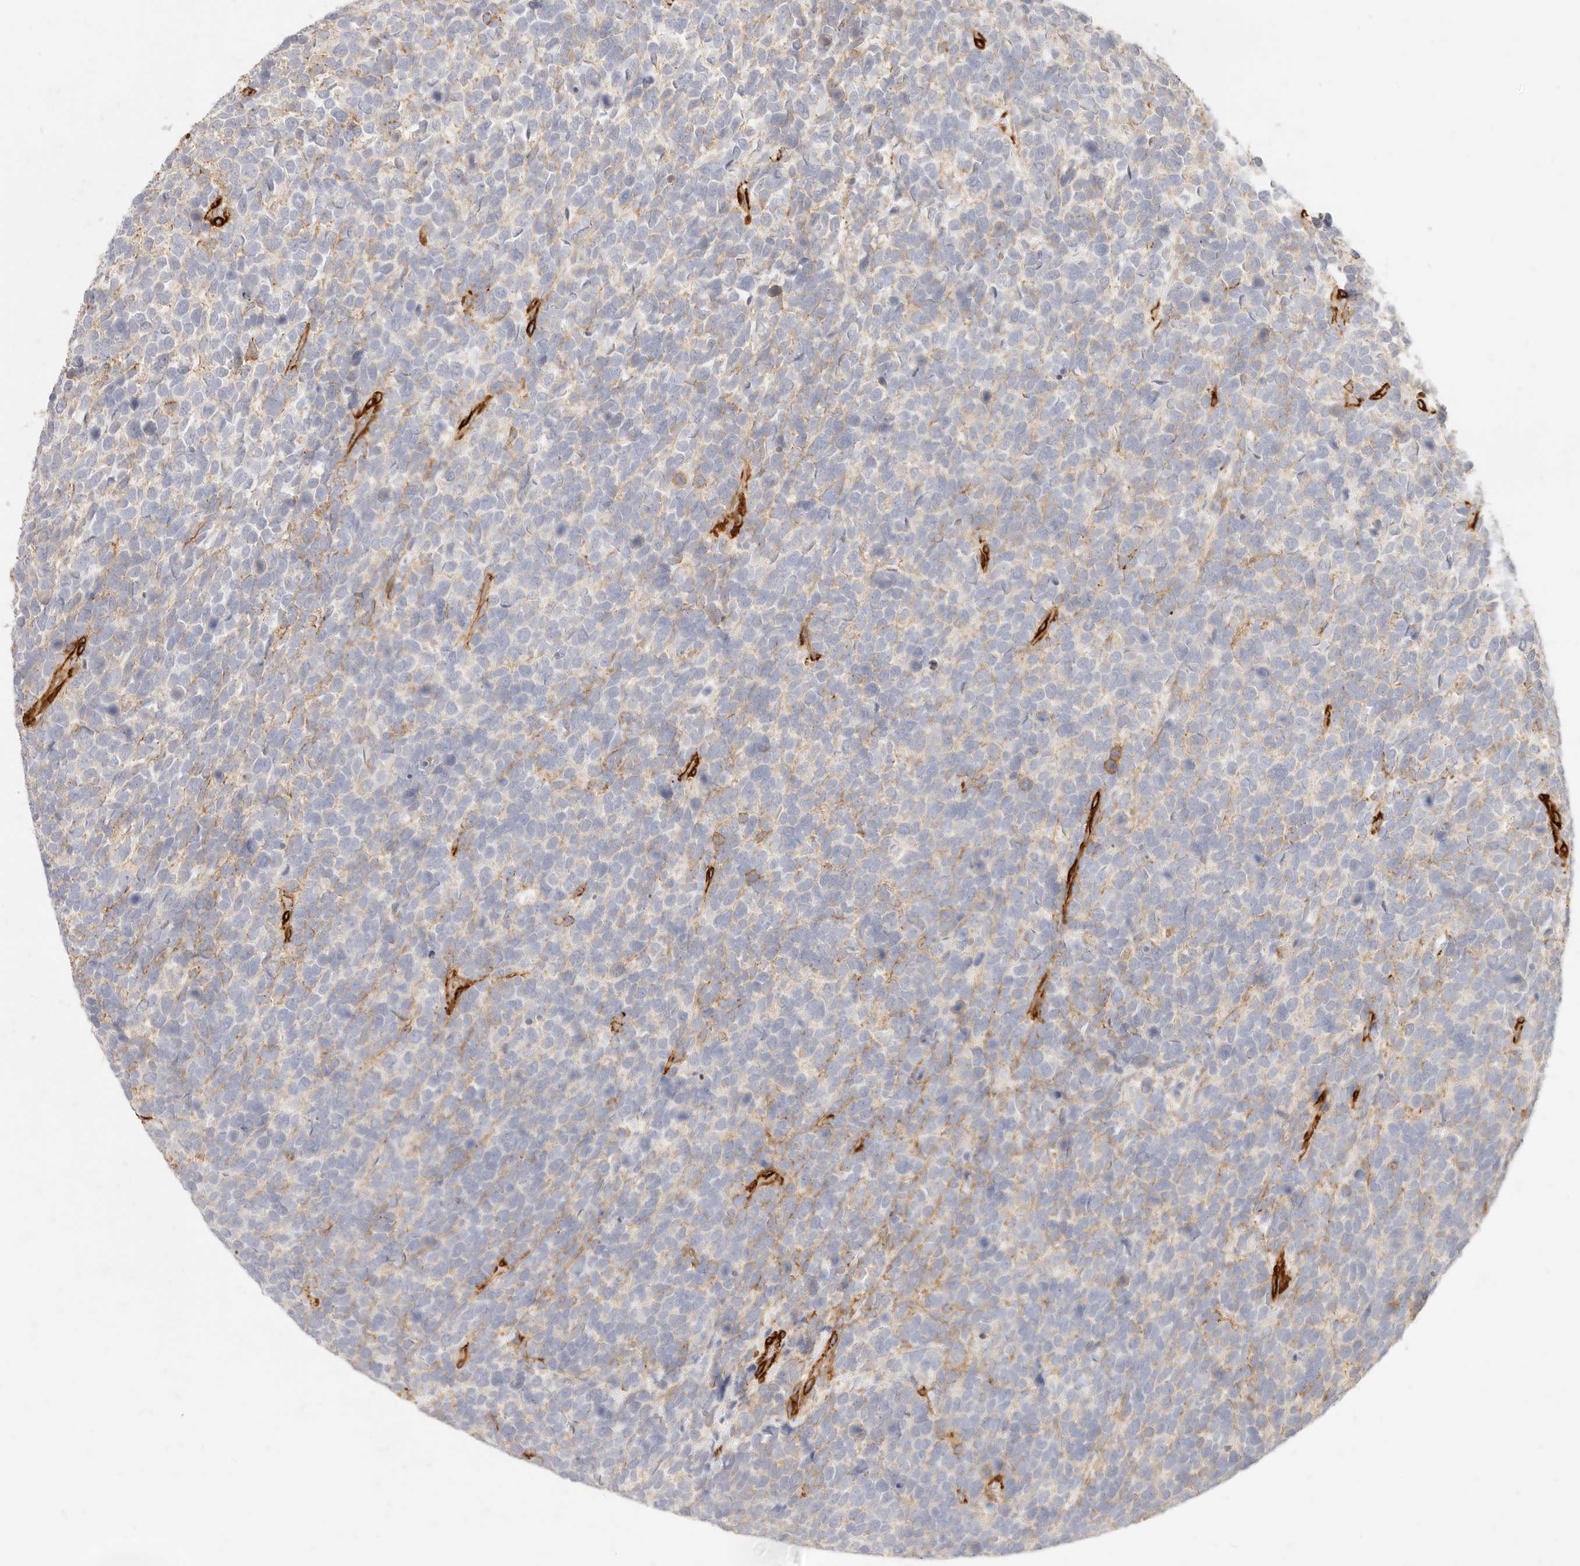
{"staining": {"intensity": "weak", "quantity": "<25%", "location": "cytoplasmic/membranous"}, "tissue": "urothelial cancer", "cell_type": "Tumor cells", "image_type": "cancer", "snomed": [{"axis": "morphology", "description": "Urothelial carcinoma, High grade"}, {"axis": "topography", "description": "Urinary bladder"}], "caption": "Tumor cells are negative for brown protein staining in urothelial cancer.", "gene": "TMTC2", "patient": {"sex": "female", "age": 82}}